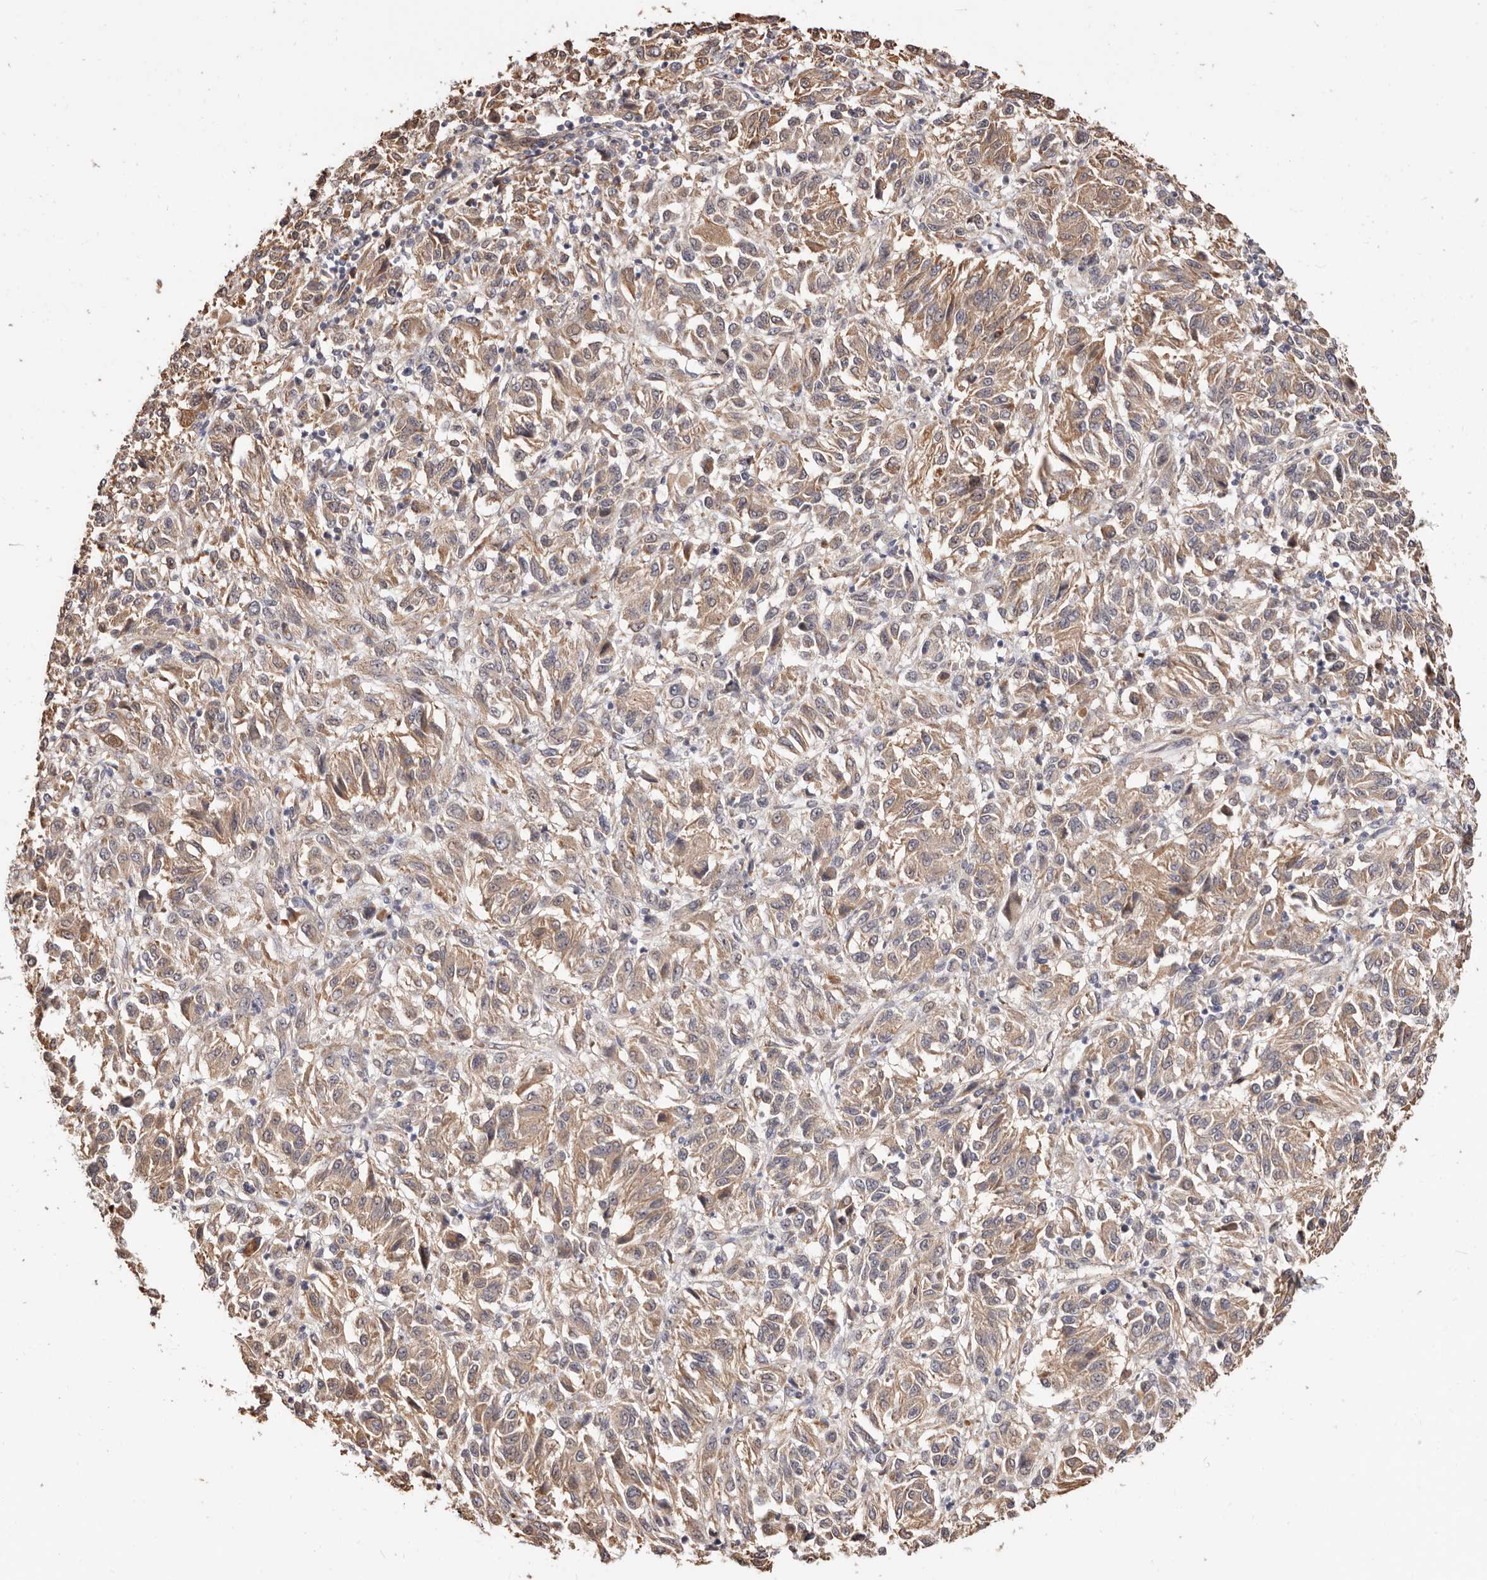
{"staining": {"intensity": "moderate", "quantity": ">75%", "location": "cytoplasmic/membranous"}, "tissue": "melanoma", "cell_type": "Tumor cells", "image_type": "cancer", "snomed": [{"axis": "morphology", "description": "Malignant melanoma, Metastatic site"}, {"axis": "topography", "description": "Lung"}], "caption": "IHC of malignant melanoma (metastatic site) demonstrates medium levels of moderate cytoplasmic/membranous staining in approximately >75% of tumor cells. (IHC, brightfield microscopy, high magnification).", "gene": "TRIP13", "patient": {"sex": "male", "age": 64}}